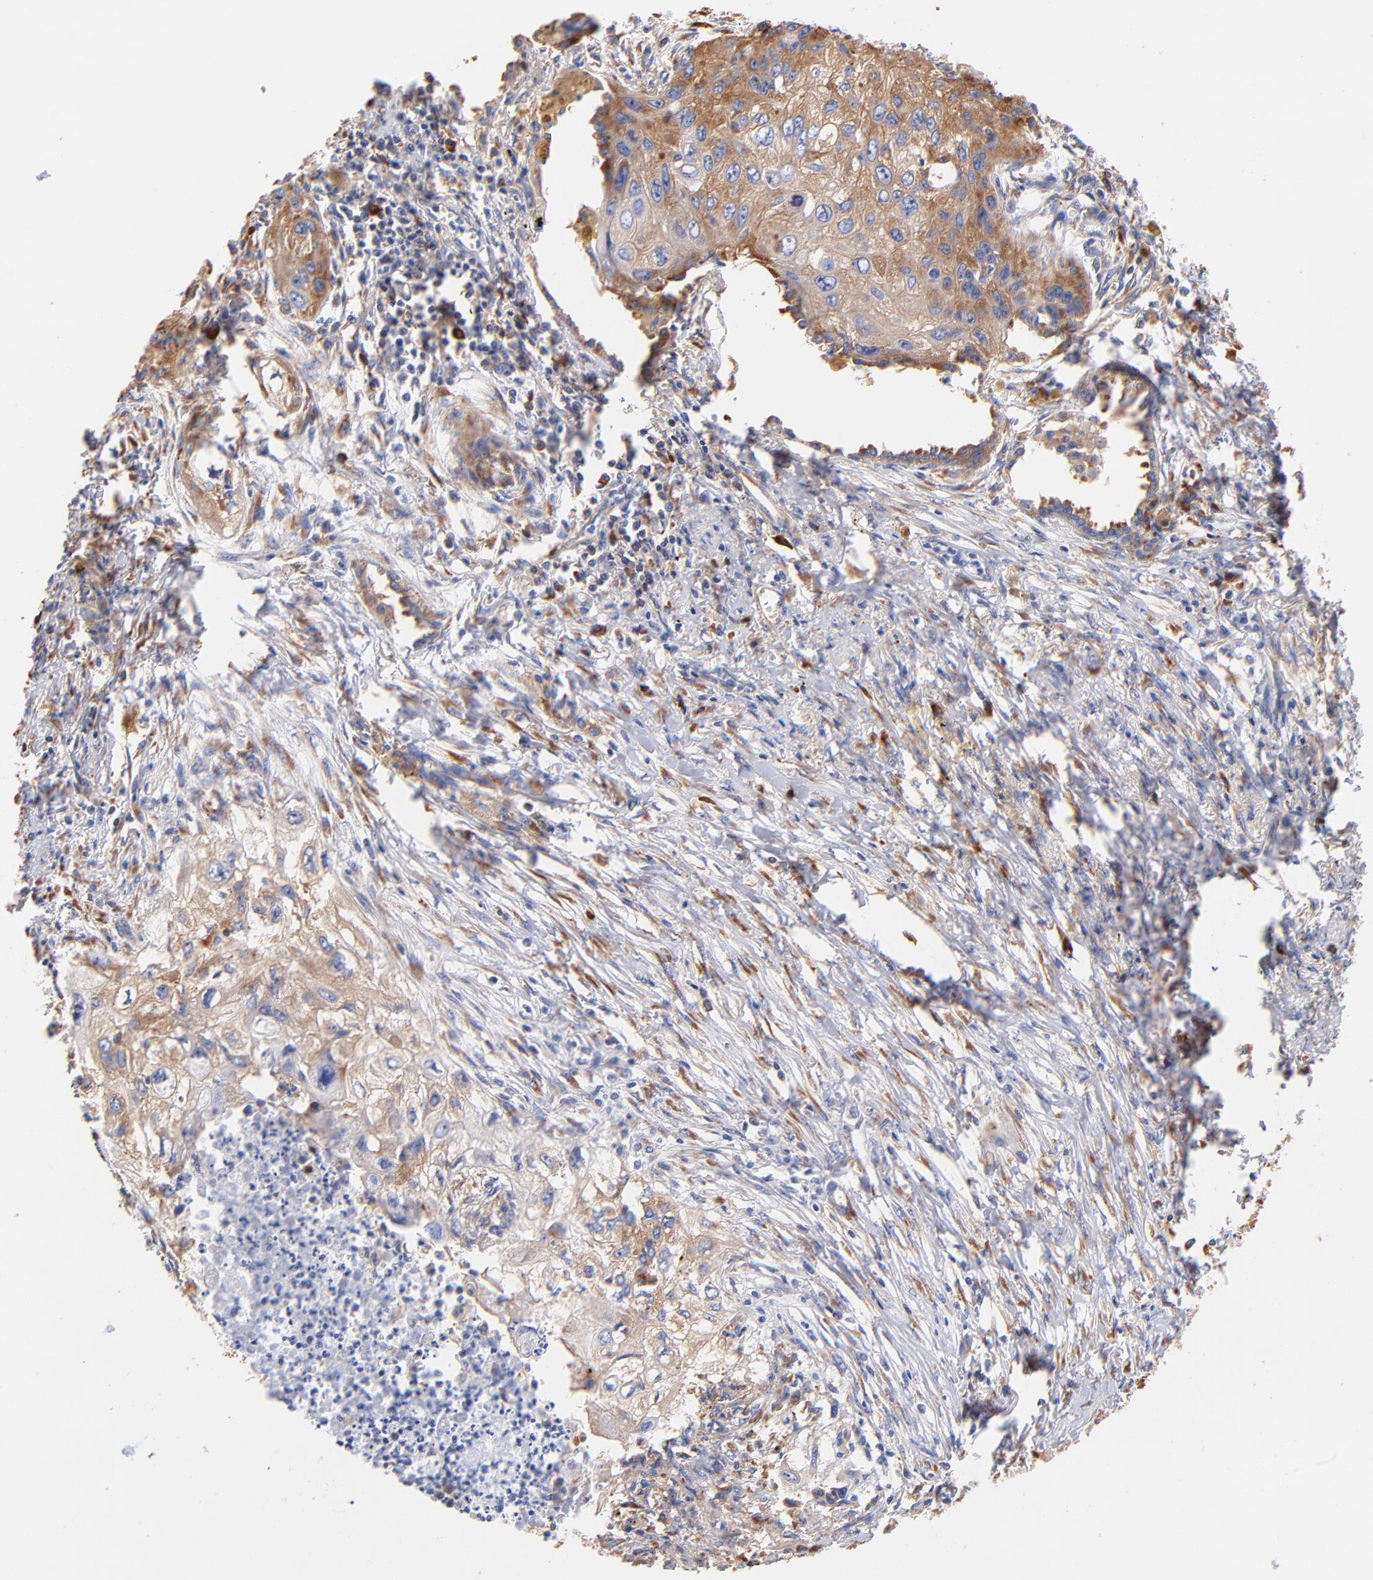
{"staining": {"intensity": "moderate", "quantity": ">75%", "location": "cytoplasmic/membranous"}, "tissue": "lung cancer", "cell_type": "Tumor cells", "image_type": "cancer", "snomed": [{"axis": "morphology", "description": "Squamous cell carcinoma, NOS"}, {"axis": "topography", "description": "Lung"}], "caption": "Lung cancer was stained to show a protein in brown. There is medium levels of moderate cytoplasmic/membranous staining in approximately >75% of tumor cells.", "gene": "RPL27", "patient": {"sex": "male", "age": 71}}